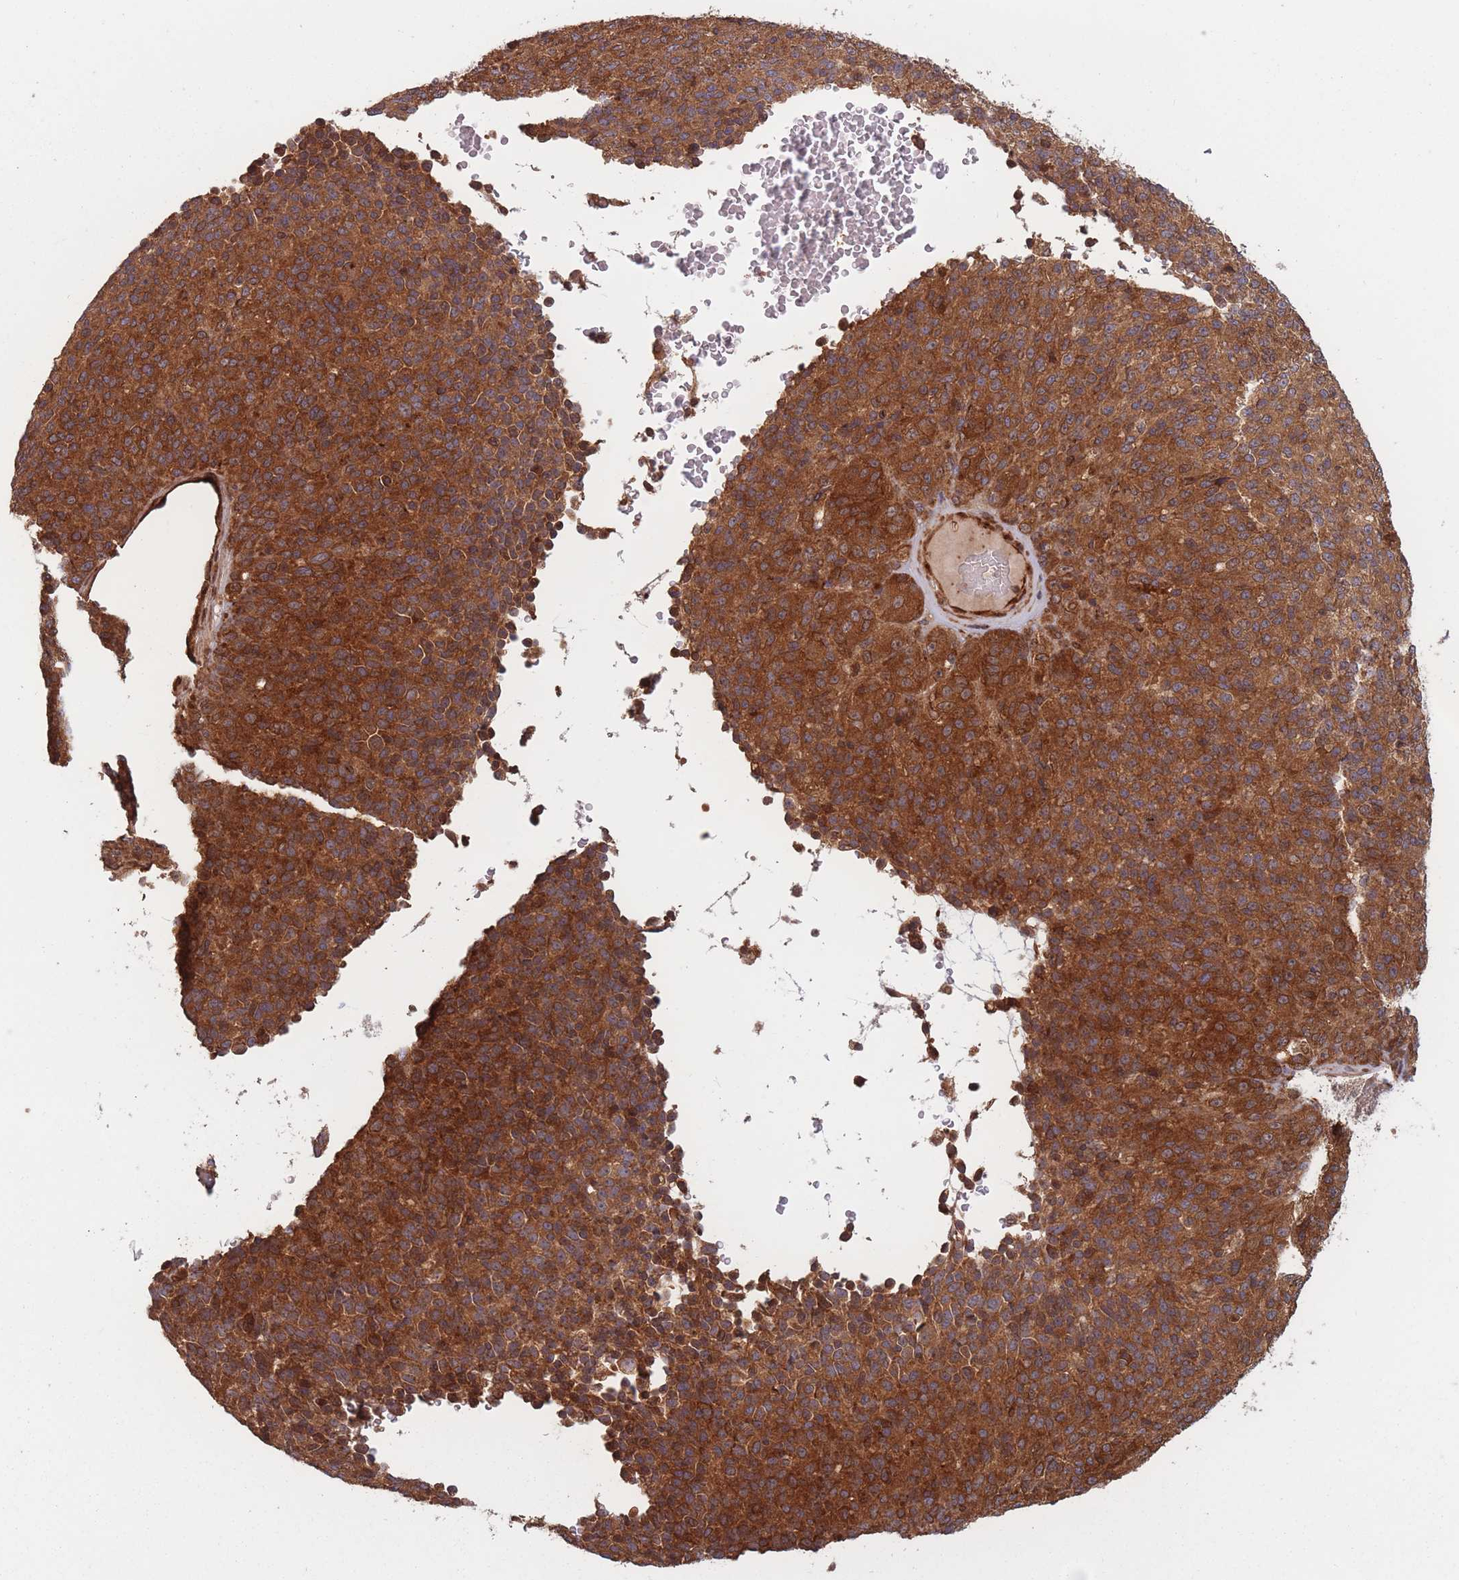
{"staining": {"intensity": "strong", "quantity": ">75%", "location": "cytoplasmic/membranous"}, "tissue": "melanoma", "cell_type": "Tumor cells", "image_type": "cancer", "snomed": [{"axis": "morphology", "description": "Malignant melanoma, Metastatic site"}, {"axis": "topography", "description": "Brain"}], "caption": "Approximately >75% of tumor cells in human malignant melanoma (metastatic site) exhibit strong cytoplasmic/membranous protein positivity as visualized by brown immunohistochemical staining.", "gene": "PODXL2", "patient": {"sex": "female", "age": 56}}